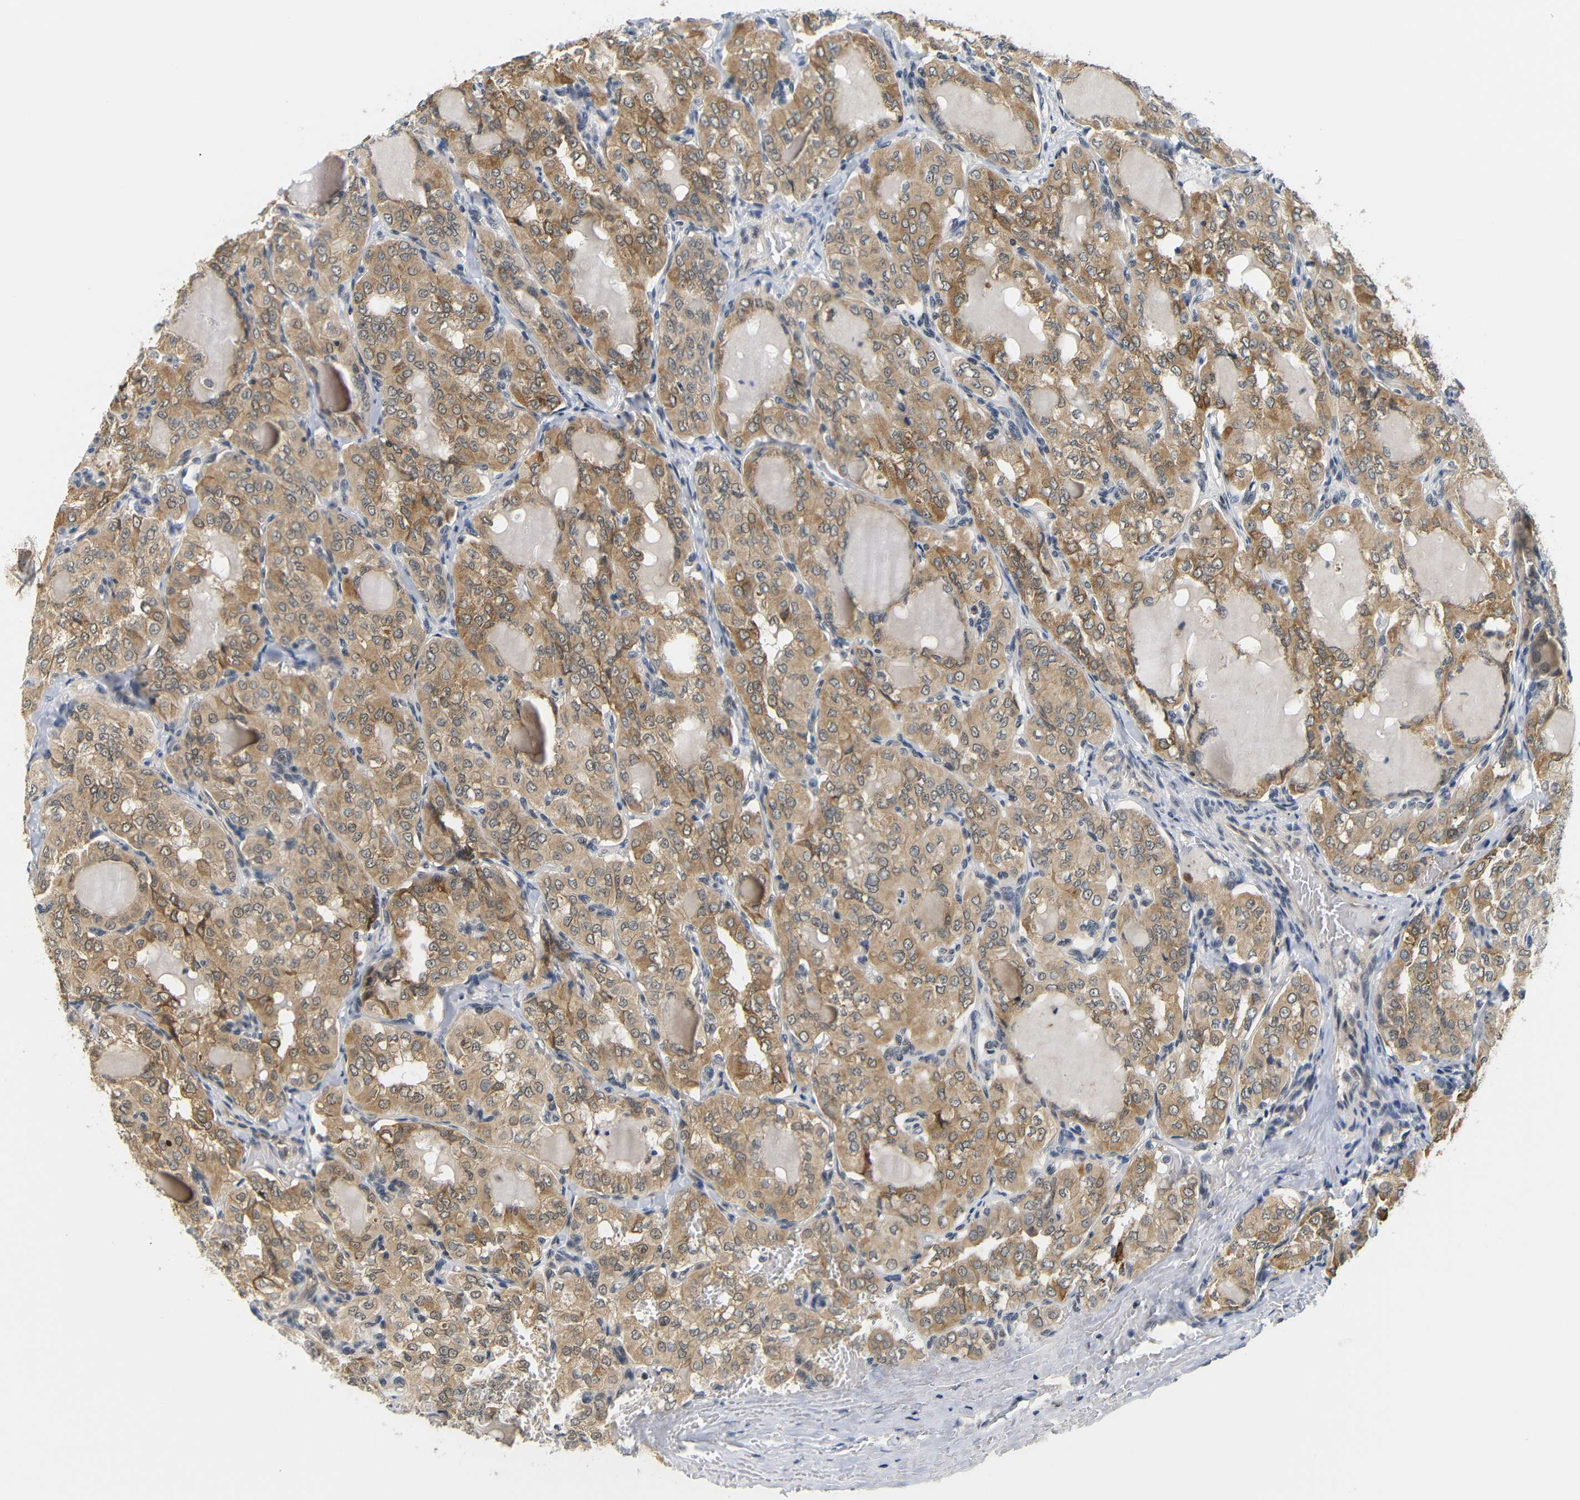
{"staining": {"intensity": "moderate", "quantity": ">75%", "location": "cytoplasmic/membranous"}, "tissue": "thyroid cancer", "cell_type": "Tumor cells", "image_type": "cancer", "snomed": [{"axis": "morphology", "description": "Papillary adenocarcinoma, NOS"}, {"axis": "topography", "description": "Thyroid gland"}], "caption": "Immunohistochemical staining of thyroid cancer (papillary adenocarcinoma) exhibits moderate cytoplasmic/membranous protein expression in approximately >75% of tumor cells. (IHC, brightfield microscopy, high magnification).", "gene": "GJA5", "patient": {"sex": "male", "age": 20}}